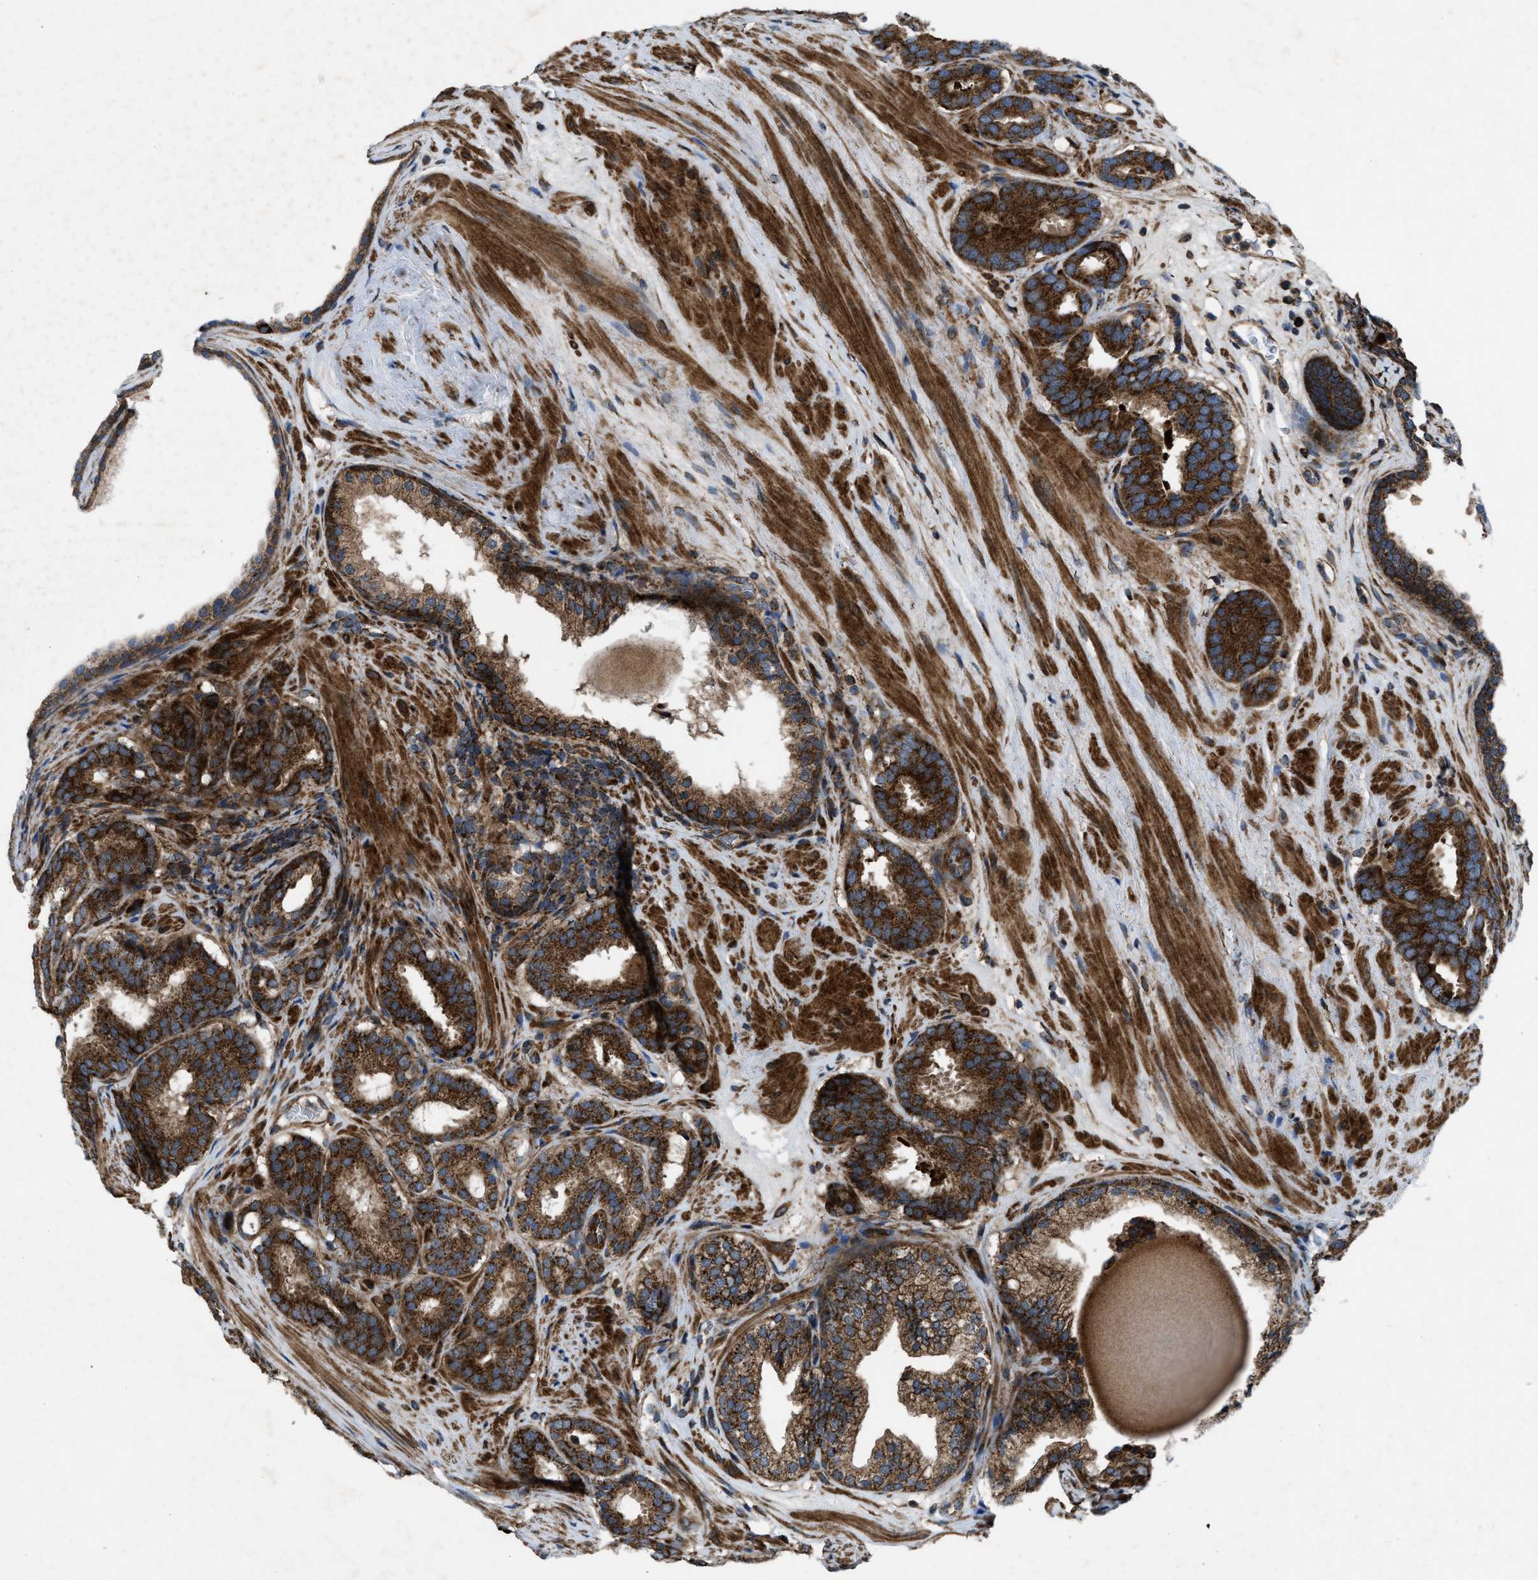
{"staining": {"intensity": "strong", "quantity": ">75%", "location": "cytoplasmic/membranous"}, "tissue": "prostate cancer", "cell_type": "Tumor cells", "image_type": "cancer", "snomed": [{"axis": "morphology", "description": "Adenocarcinoma, Low grade"}, {"axis": "topography", "description": "Prostate"}], "caption": "About >75% of tumor cells in prostate low-grade adenocarcinoma reveal strong cytoplasmic/membranous protein positivity as visualized by brown immunohistochemical staining.", "gene": "PER3", "patient": {"sex": "male", "age": 69}}